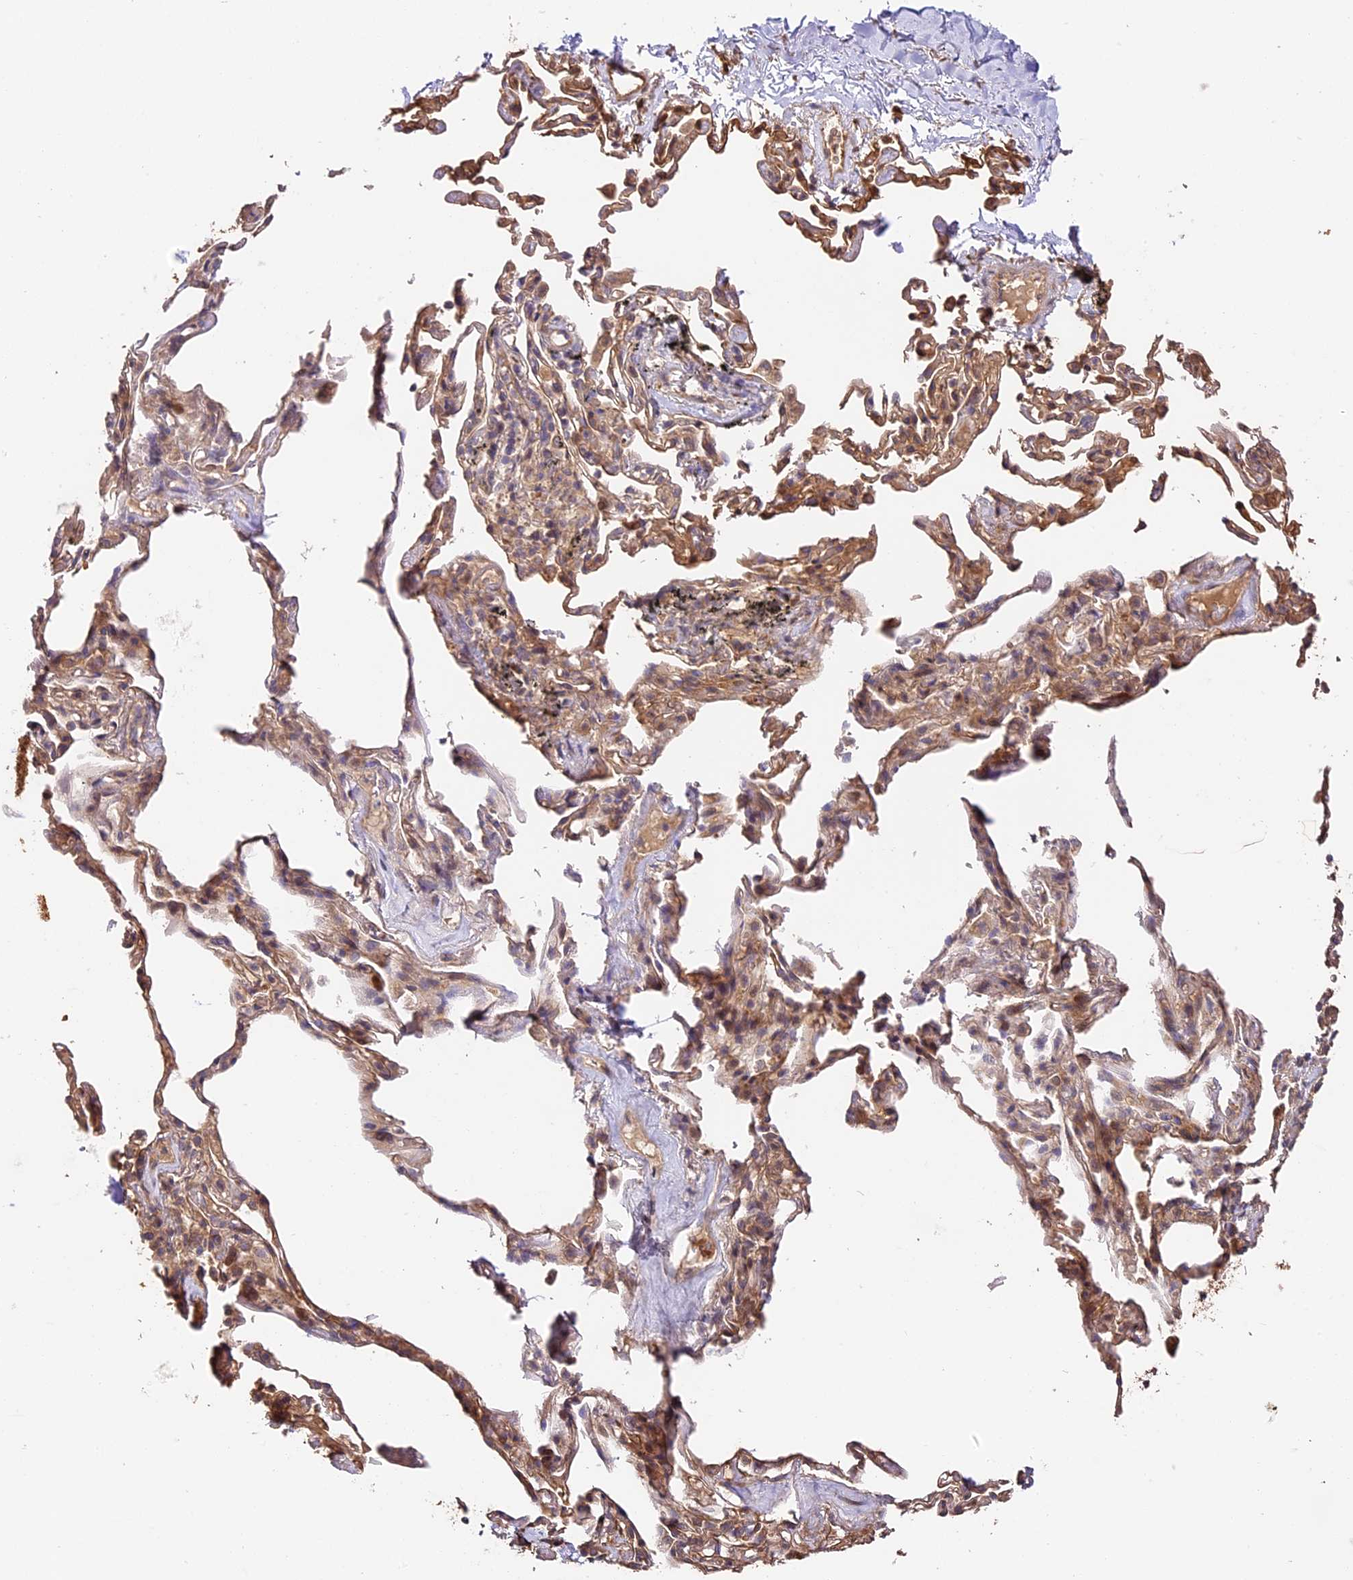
{"staining": {"intensity": "strong", "quantity": ">75%", "location": "cytoplasmic/membranous"}, "tissue": "adipose tissue", "cell_type": "Adipocytes", "image_type": "normal", "snomed": [{"axis": "morphology", "description": "Normal tissue, NOS"}, {"axis": "topography", "description": "Lymph node"}, {"axis": "topography", "description": "Bronchus"}], "caption": "Approximately >75% of adipocytes in benign adipose tissue display strong cytoplasmic/membranous protein staining as visualized by brown immunohistochemical staining.", "gene": "PPP1R37", "patient": {"sex": "male", "age": 63}}